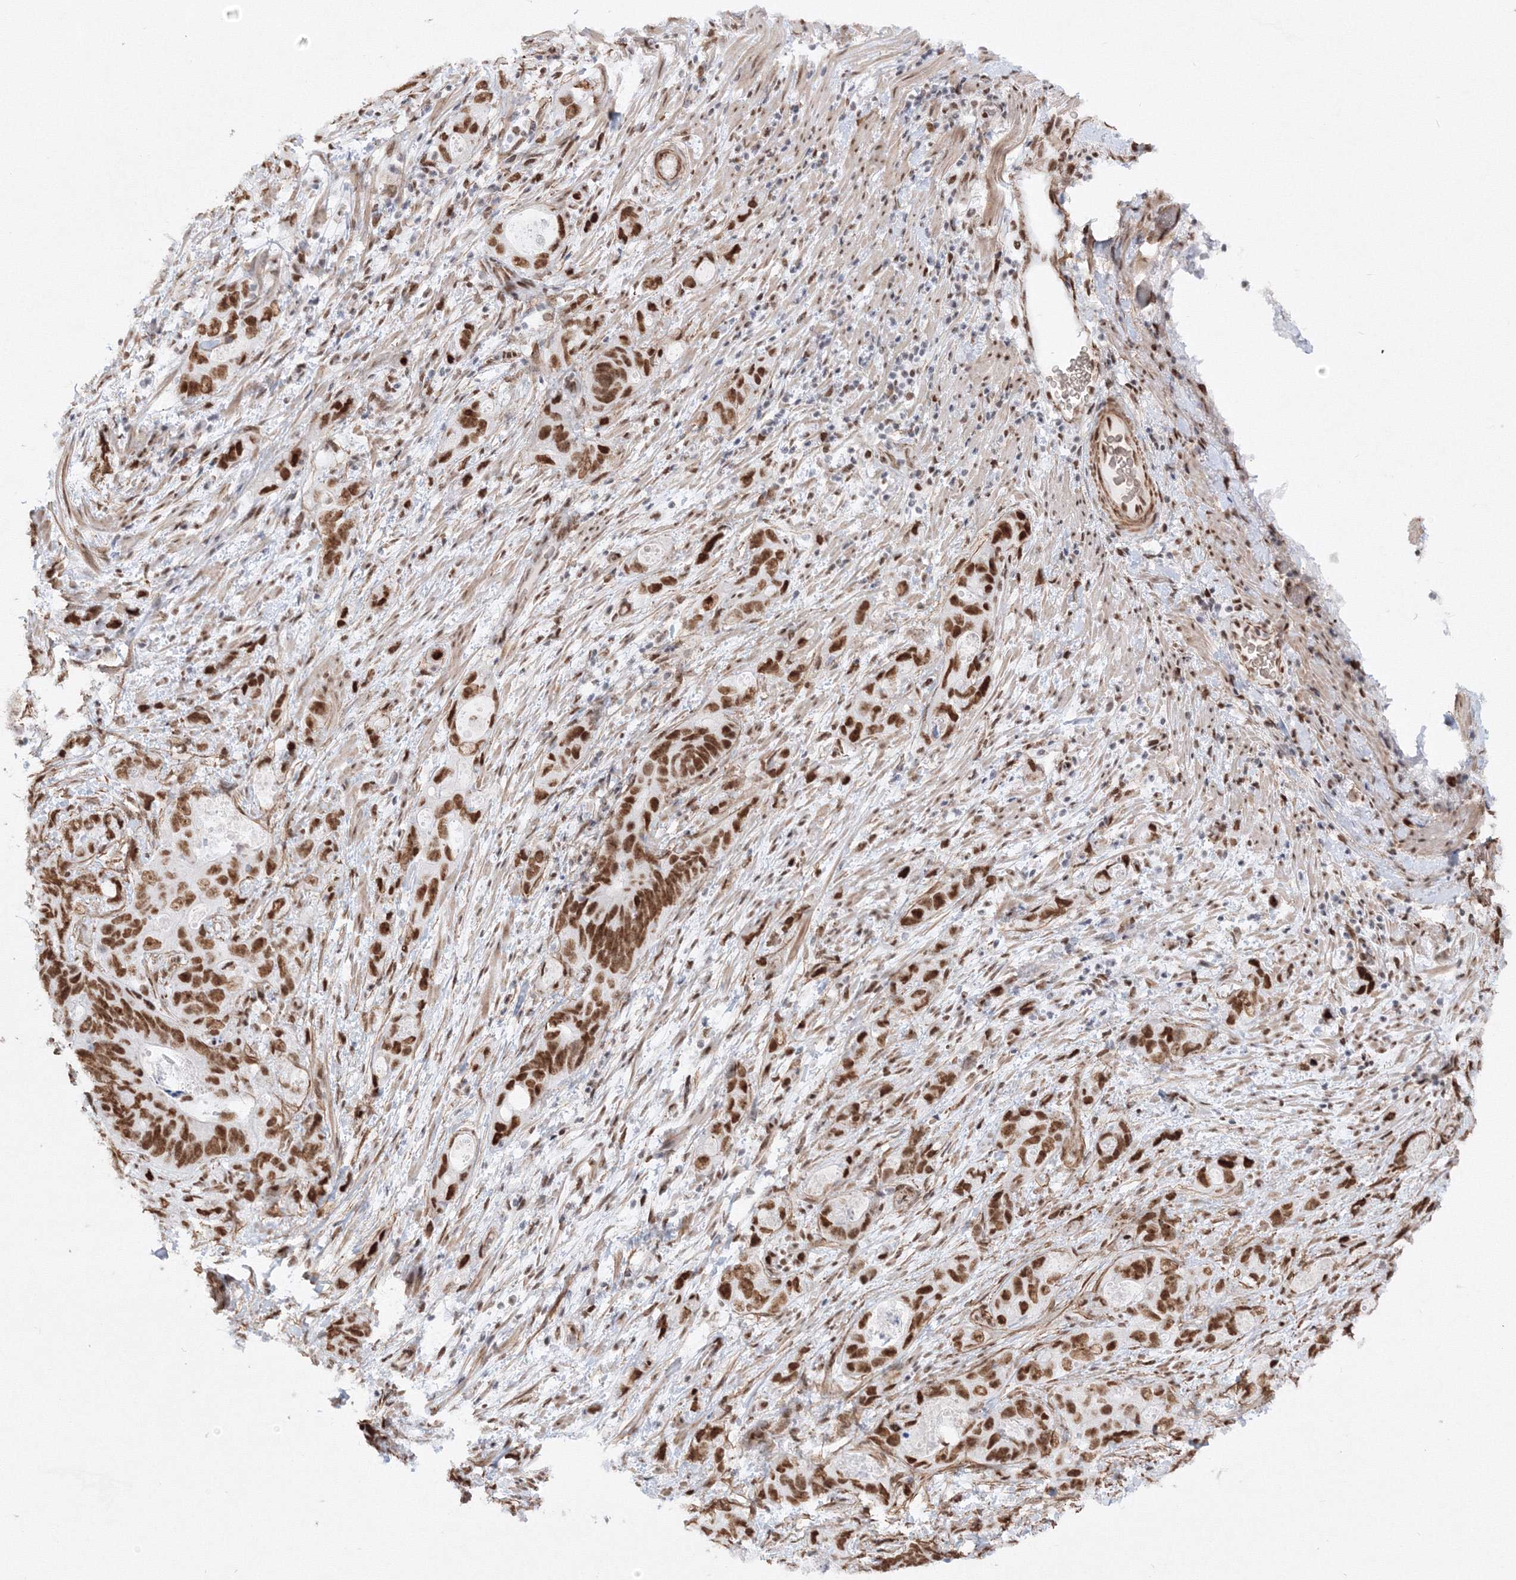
{"staining": {"intensity": "strong", "quantity": ">75%", "location": "cytoplasmic/membranous"}, "tissue": "stomach cancer", "cell_type": "Tumor cells", "image_type": "cancer", "snomed": [{"axis": "morphology", "description": "Normal tissue, NOS"}, {"axis": "morphology", "description": "Adenocarcinoma, NOS"}, {"axis": "topography", "description": "Stomach"}], "caption": "A brown stain labels strong cytoplasmic/membranous positivity of a protein in human stomach cancer (adenocarcinoma) tumor cells.", "gene": "ZNF638", "patient": {"sex": "female", "age": 89}}